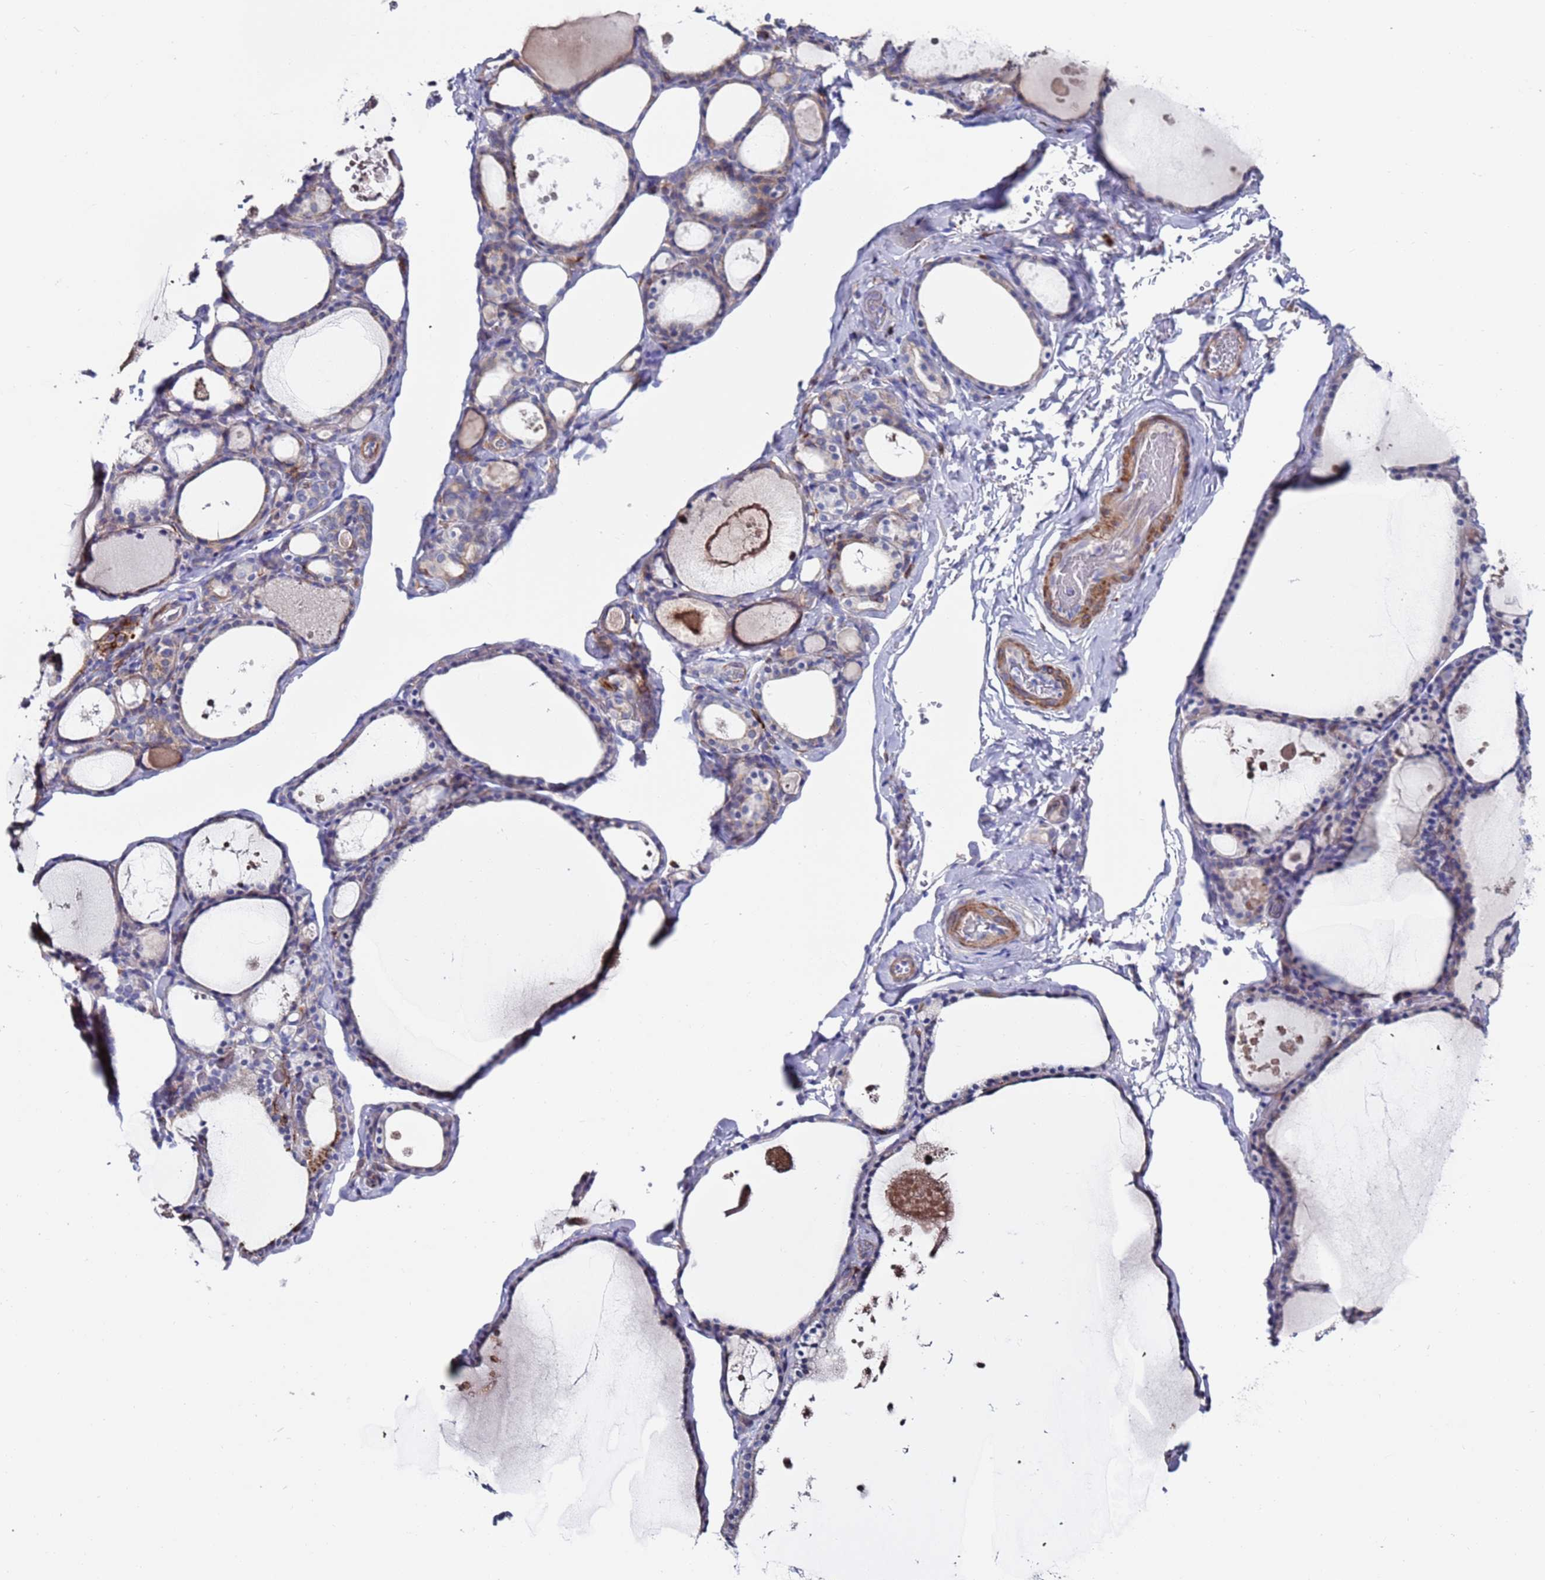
{"staining": {"intensity": "negative", "quantity": "none", "location": "none"}, "tissue": "thyroid gland", "cell_type": "Glandular cells", "image_type": "normal", "snomed": [{"axis": "morphology", "description": "Normal tissue, NOS"}, {"axis": "topography", "description": "Thyroid gland"}], "caption": "IHC micrograph of unremarkable human thyroid gland stained for a protein (brown), which demonstrates no staining in glandular cells.", "gene": "GREB1L", "patient": {"sex": "male", "age": 56}}